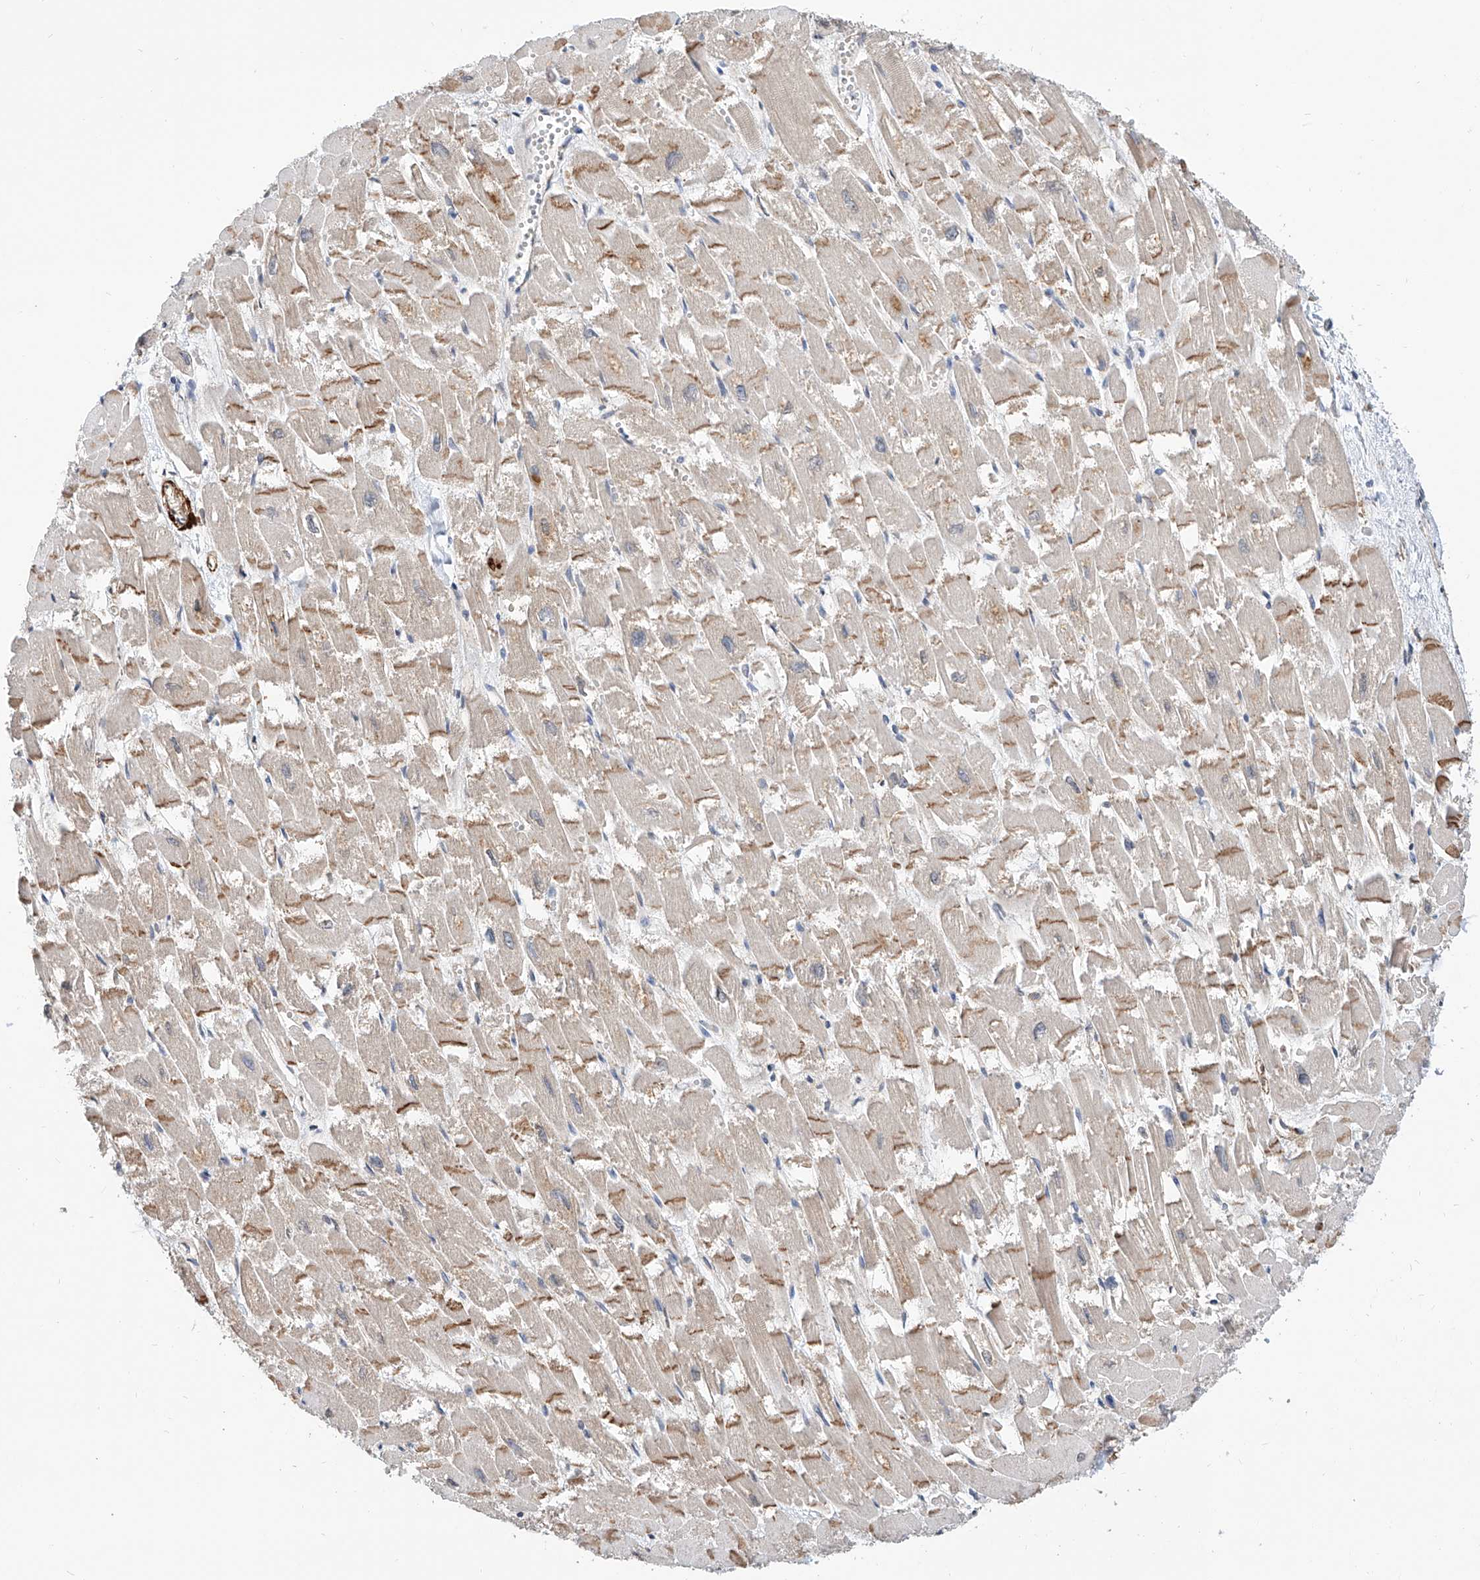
{"staining": {"intensity": "moderate", "quantity": "25%-75%", "location": "cytoplasmic/membranous"}, "tissue": "heart muscle", "cell_type": "Cardiomyocytes", "image_type": "normal", "snomed": [{"axis": "morphology", "description": "Normal tissue, NOS"}, {"axis": "topography", "description": "Heart"}], "caption": "Immunohistochemical staining of normal heart muscle exhibits medium levels of moderate cytoplasmic/membranous expression in about 25%-75% of cardiomyocytes.", "gene": "MAGEE2", "patient": {"sex": "male", "age": 54}}